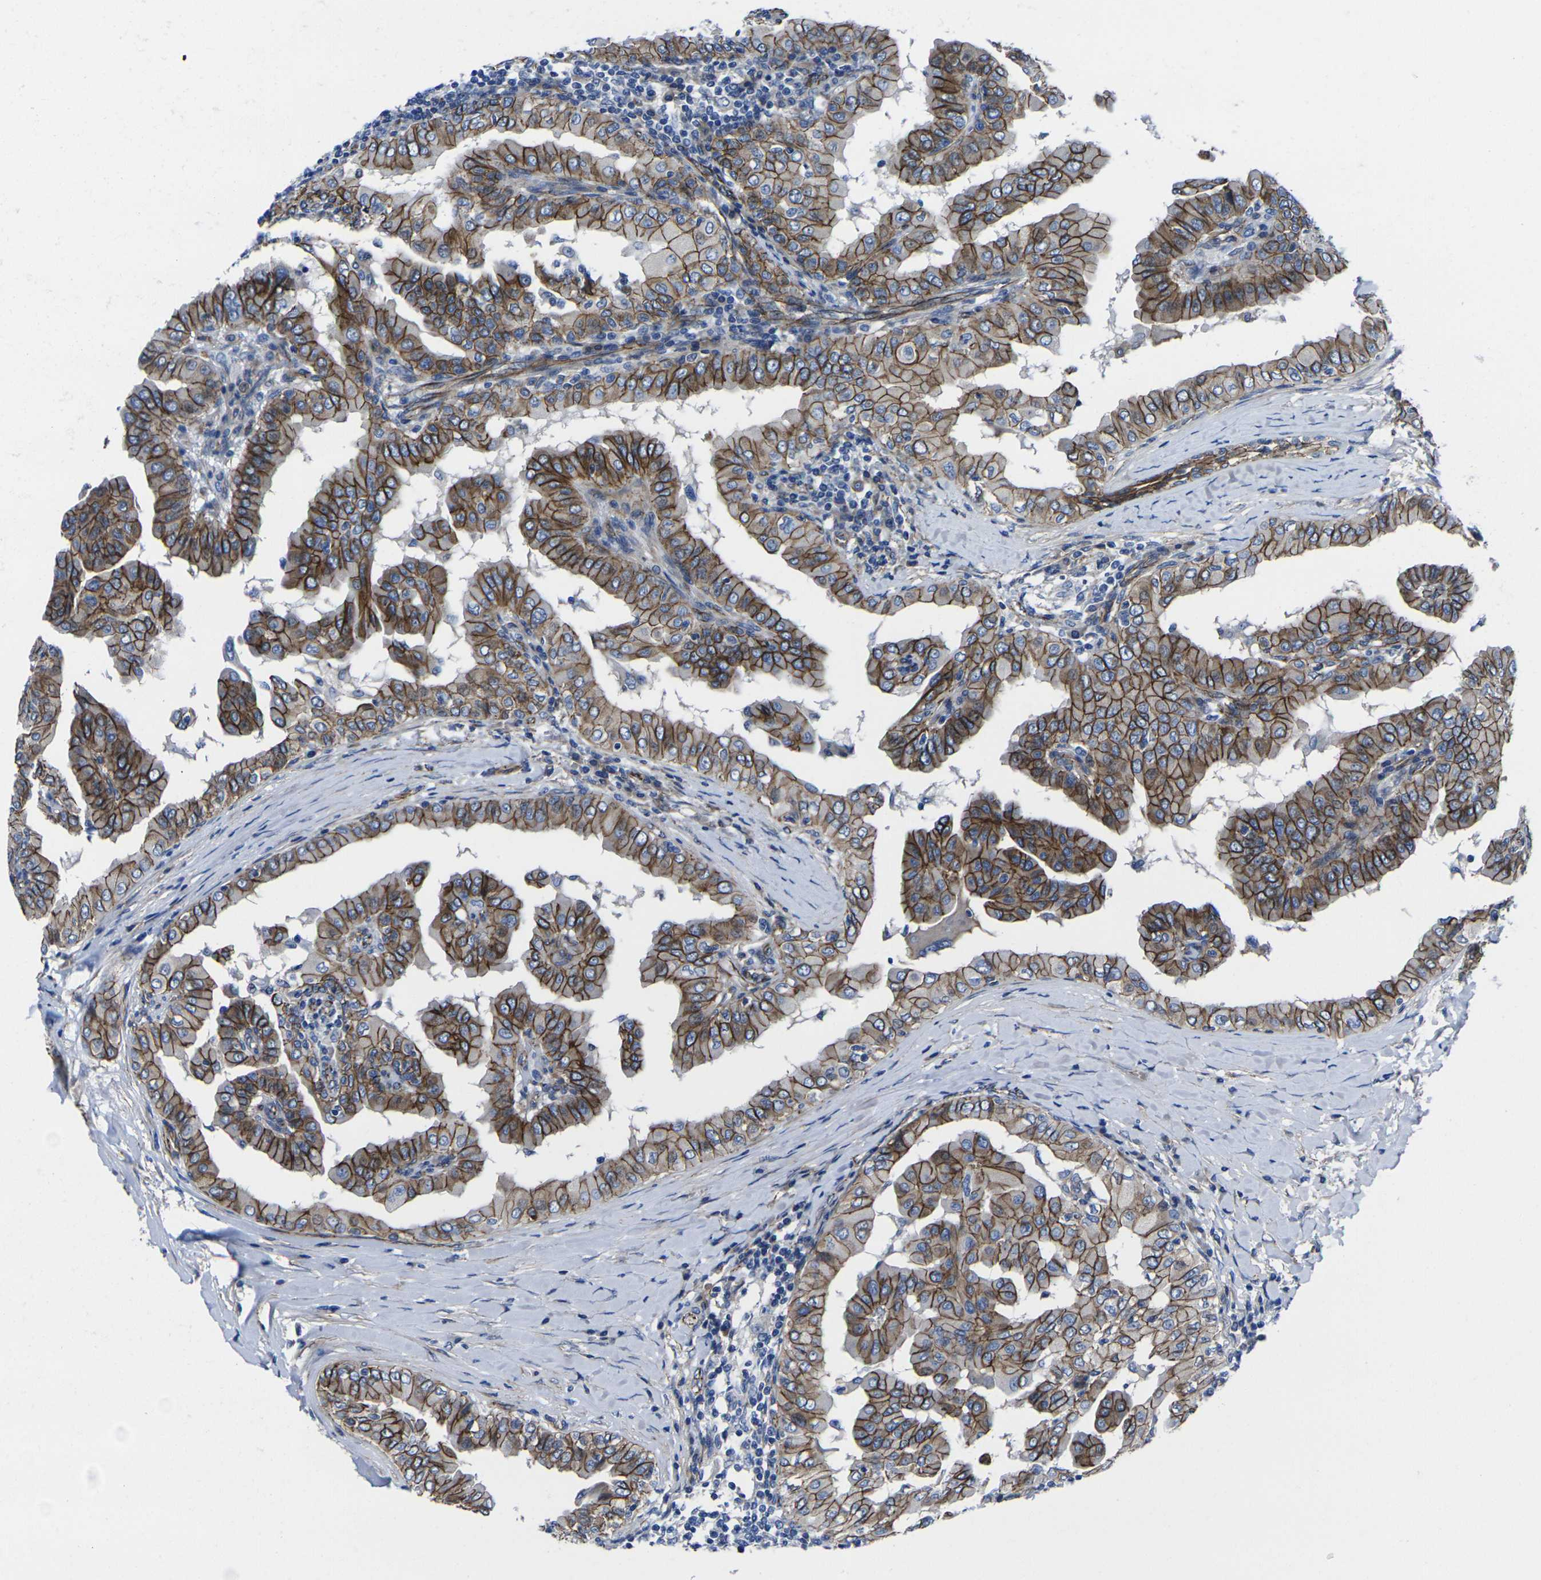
{"staining": {"intensity": "strong", "quantity": ">75%", "location": "cytoplasmic/membranous"}, "tissue": "thyroid cancer", "cell_type": "Tumor cells", "image_type": "cancer", "snomed": [{"axis": "morphology", "description": "Papillary adenocarcinoma, NOS"}, {"axis": "topography", "description": "Thyroid gland"}], "caption": "Immunohistochemical staining of human thyroid cancer displays strong cytoplasmic/membranous protein positivity in about >75% of tumor cells.", "gene": "NUMB", "patient": {"sex": "male", "age": 33}}